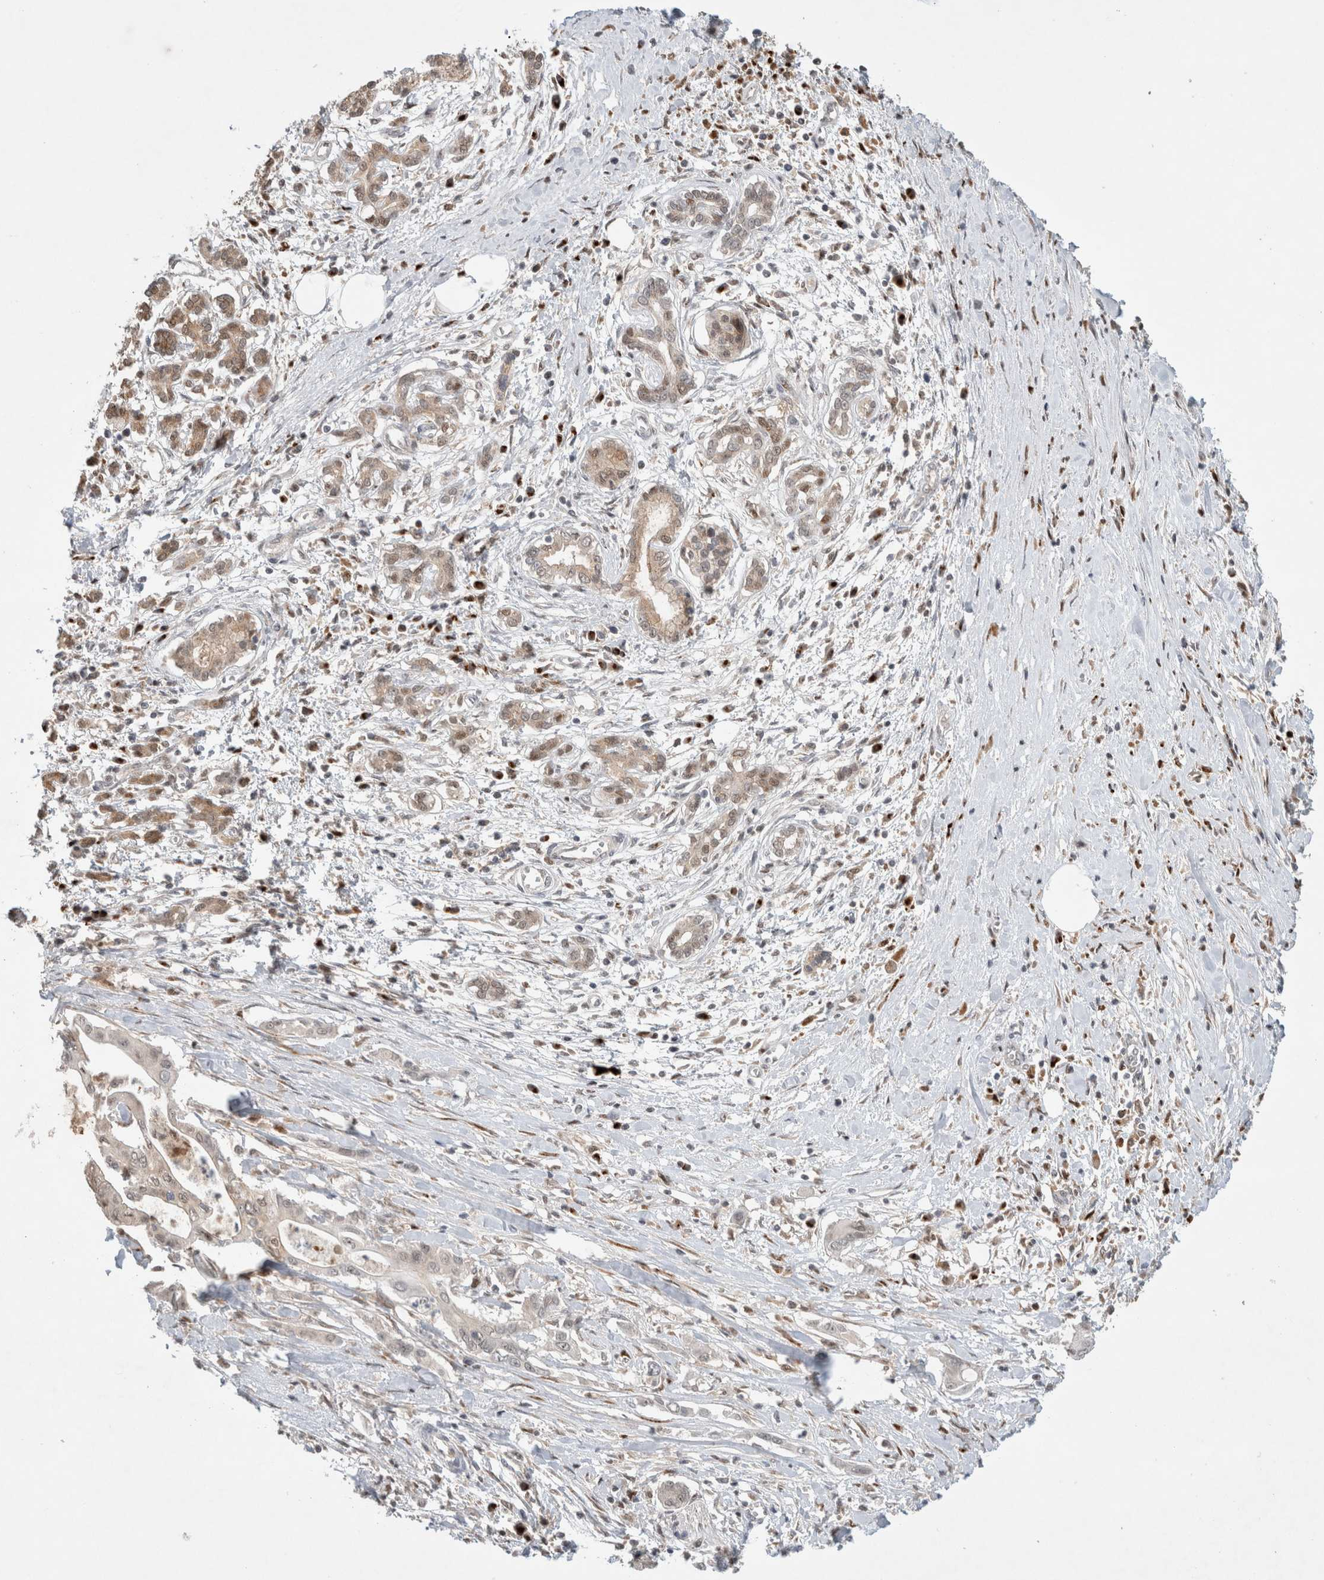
{"staining": {"intensity": "weak", "quantity": "<25%", "location": "nuclear"}, "tissue": "pancreatic cancer", "cell_type": "Tumor cells", "image_type": "cancer", "snomed": [{"axis": "morphology", "description": "Adenocarcinoma, NOS"}, {"axis": "topography", "description": "Pancreas"}], "caption": "Immunohistochemistry (IHC) image of pancreatic cancer (adenocarcinoma) stained for a protein (brown), which displays no expression in tumor cells.", "gene": "OTUD6B", "patient": {"sex": "male", "age": 58}}